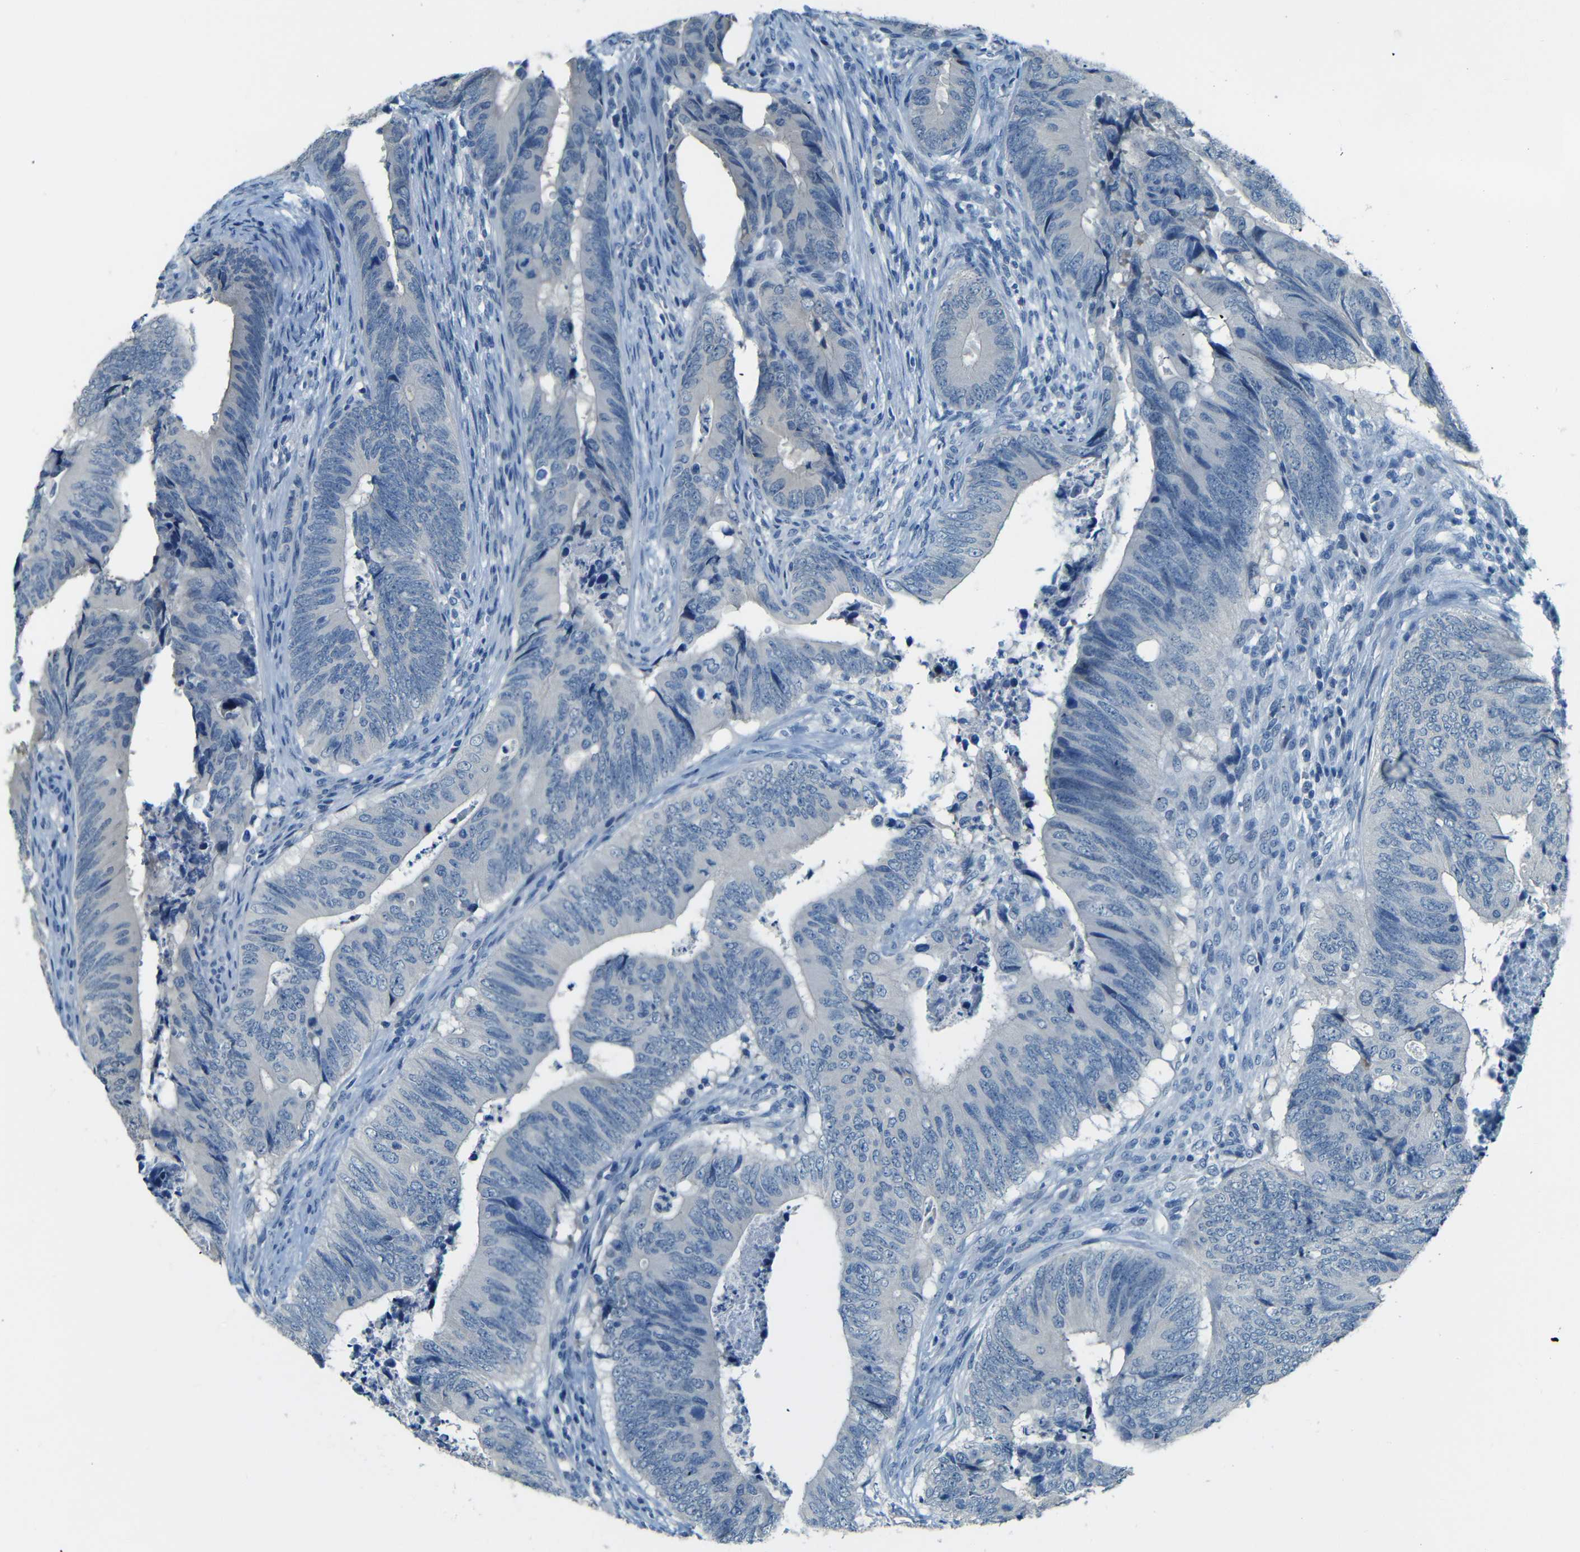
{"staining": {"intensity": "negative", "quantity": "none", "location": "none"}, "tissue": "colorectal cancer", "cell_type": "Tumor cells", "image_type": "cancer", "snomed": [{"axis": "morphology", "description": "Normal tissue, NOS"}, {"axis": "morphology", "description": "Adenocarcinoma, NOS"}, {"axis": "topography", "description": "Colon"}], "caption": "Tumor cells are negative for brown protein staining in colorectal cancer (adenocarcinoma). (DAB immunohistochemistry (IHC), high magnification).", "gene": "ZMAT1", "patient": {"sex": "male", "age": 56}}